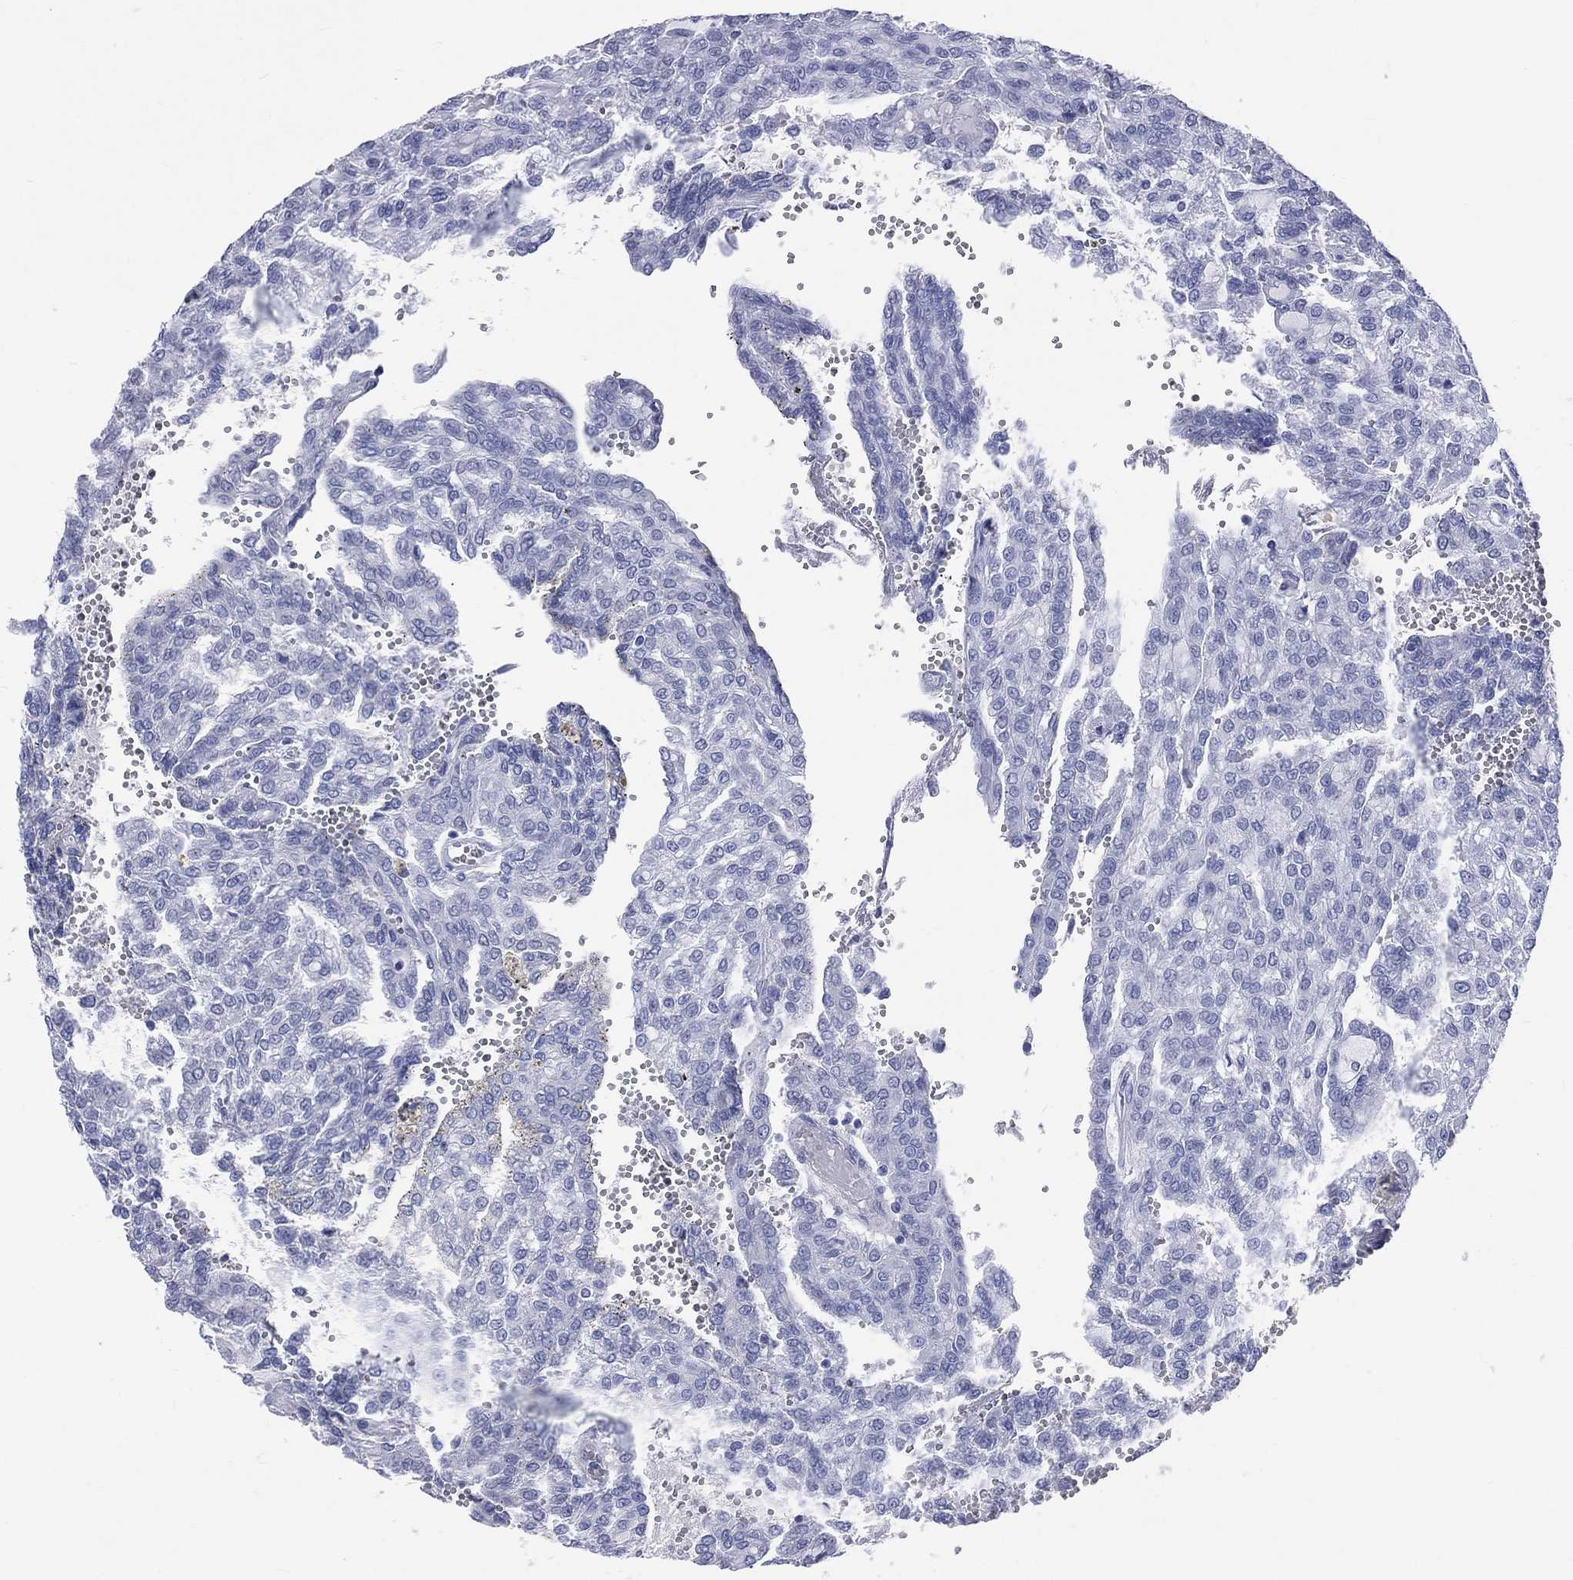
{"staining": {"intensity": "negative", "quantity": "none", "location": "none"}, "tissue": "renal cancer", "cell_type": "Tumor cells", "image_type": "cancer", "snomed": [{"axis": "morphology", "description": "Adenocarcinoma, NOS"}, {"axis": "topography", "description": "Kidney"}], "caption": "DAB immunohistochemical staining of adenocarcinoma (renal) reveals no significant expression in tumor cells.", "gene": "CYLC1", "patient": {"sex": "male", "age": 63}}